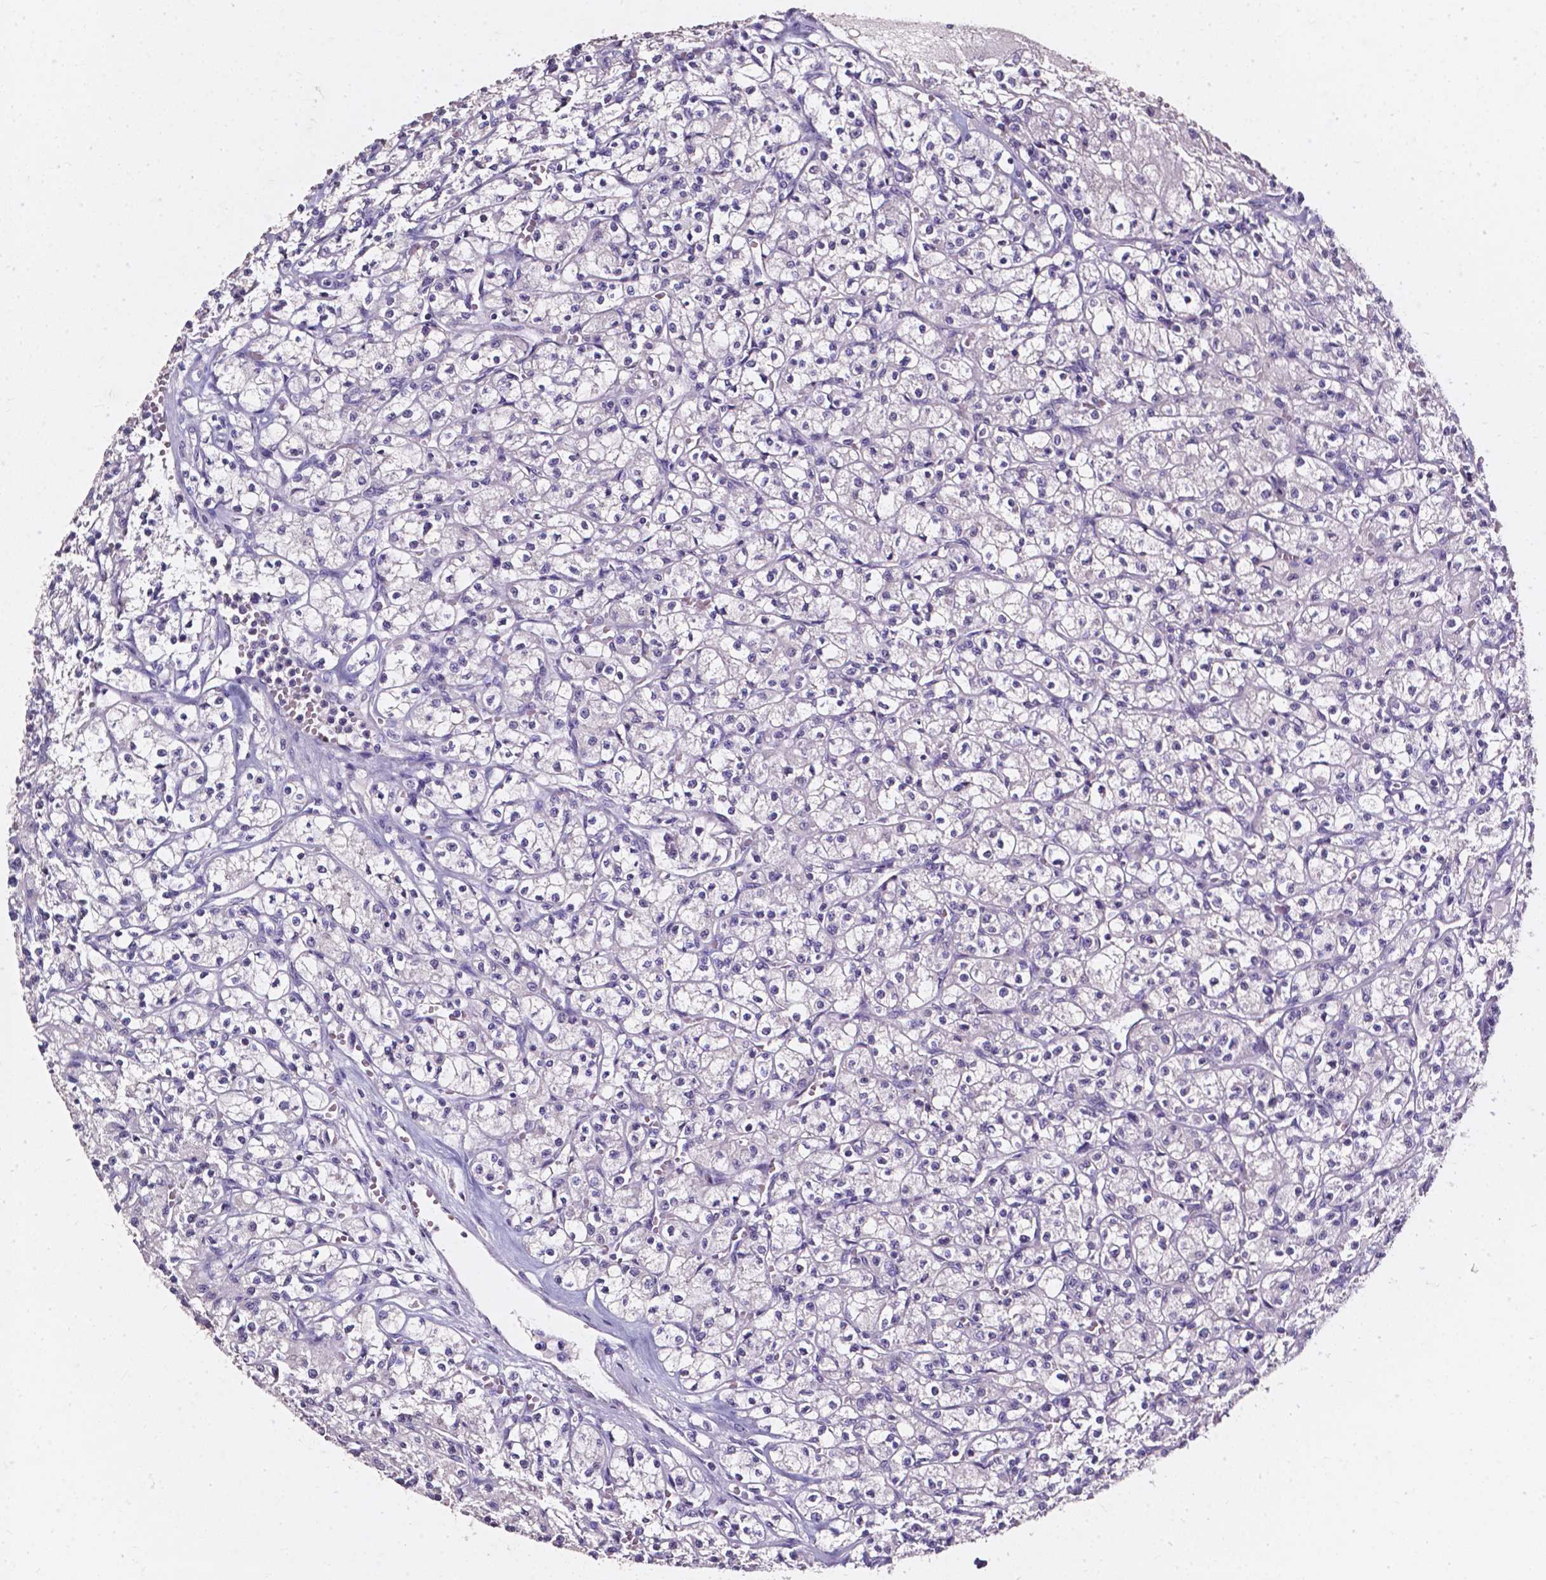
{"staining": {"intensity": "negative", "quantity": "none", "location": "none"}, "tissue": "renal cancer", "cell_type": "Tumor cells", "image_type": "cancer", "snomed": [{"axis": "morphology", "description": "Adenocarcinoma, NOS"}, {"axis": "topography", "description": "Kidney"}], "caption": "A photomicrograph of renal cancer (adenocarcinoma) stained for a protein shows no brown staining in tumor cells.", "gene": "AKR1B10", "patient": {"sex": "female", "age": 70}}